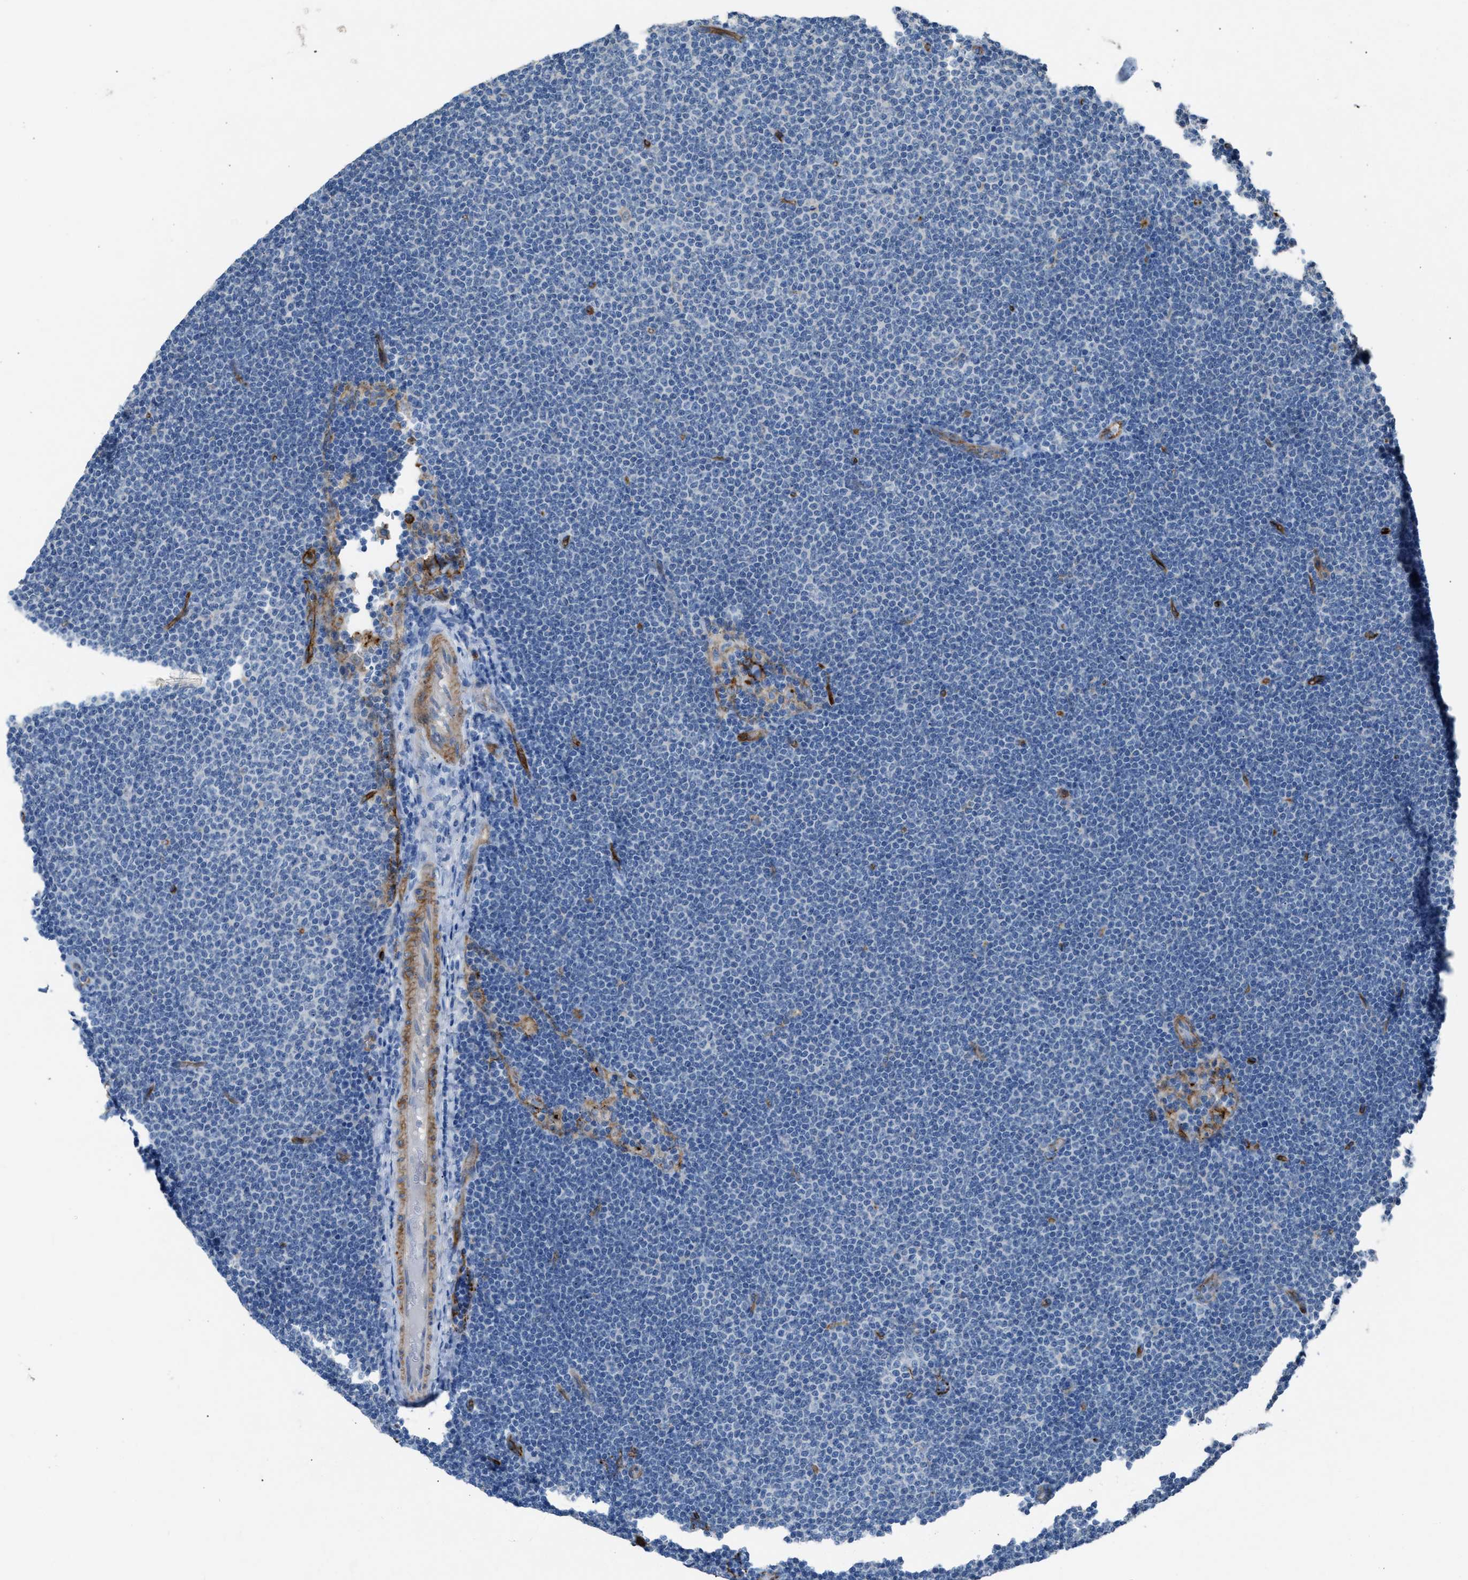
{"staining": {"intensity": "negative", "quantity": "none", "location": "none"}, "tissue": "lymphoma", "cell_type": "Tumor cells", "image_type": "cancer", "snomed": [{"axis": "morphology", "description": "Malignant lymphoma, non-Hodgkin's type, Low grade"}, {"axis": "topography", "description": "Lymph node"}], "caption": "The photomicrograph exhibits no staining of tumor cells in lymphoma.", "gene": "DYSF", "patient": {"sex": "female", "age": 53}}